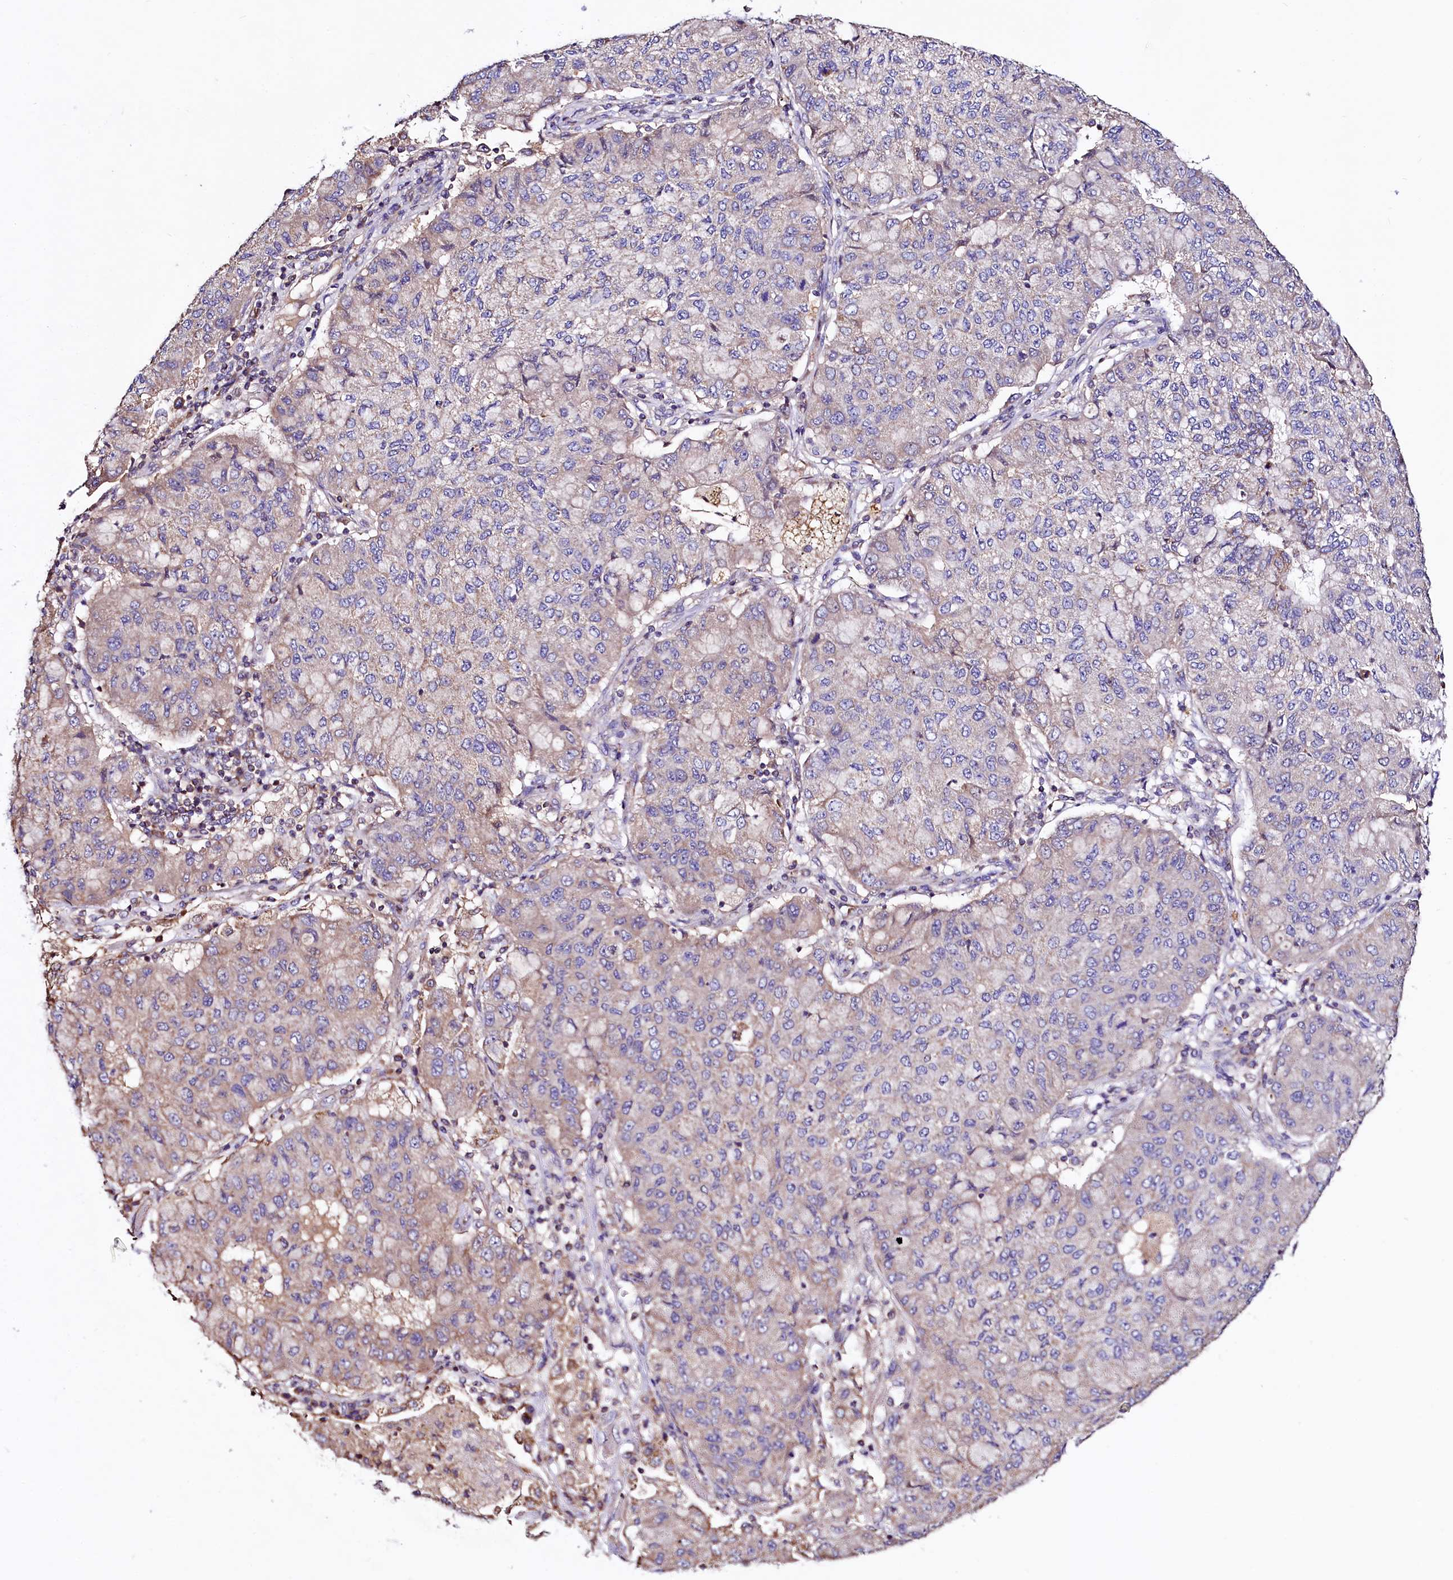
{"staining": {"intensity": "weak", "quantity": "<25%", "location": "cytoplasmic/membranous"}, "tissue": "lung cancer", "cell_type": "Tumor cells", "image_type": "cancer", "snomed": [{"axis": "morphology", "description": "Squamous cell carcinoma, NOS"}, {"axis": "topography", "description": "Lung"}], "caption": "IHC image of neoplastic tissue: human lung squamous cell carcinoma stained with DAB demonstrates no significant protein positivity in tumor cells.", "gene": "CIAO3", "patient": {"sex": "male", "age": 74}}